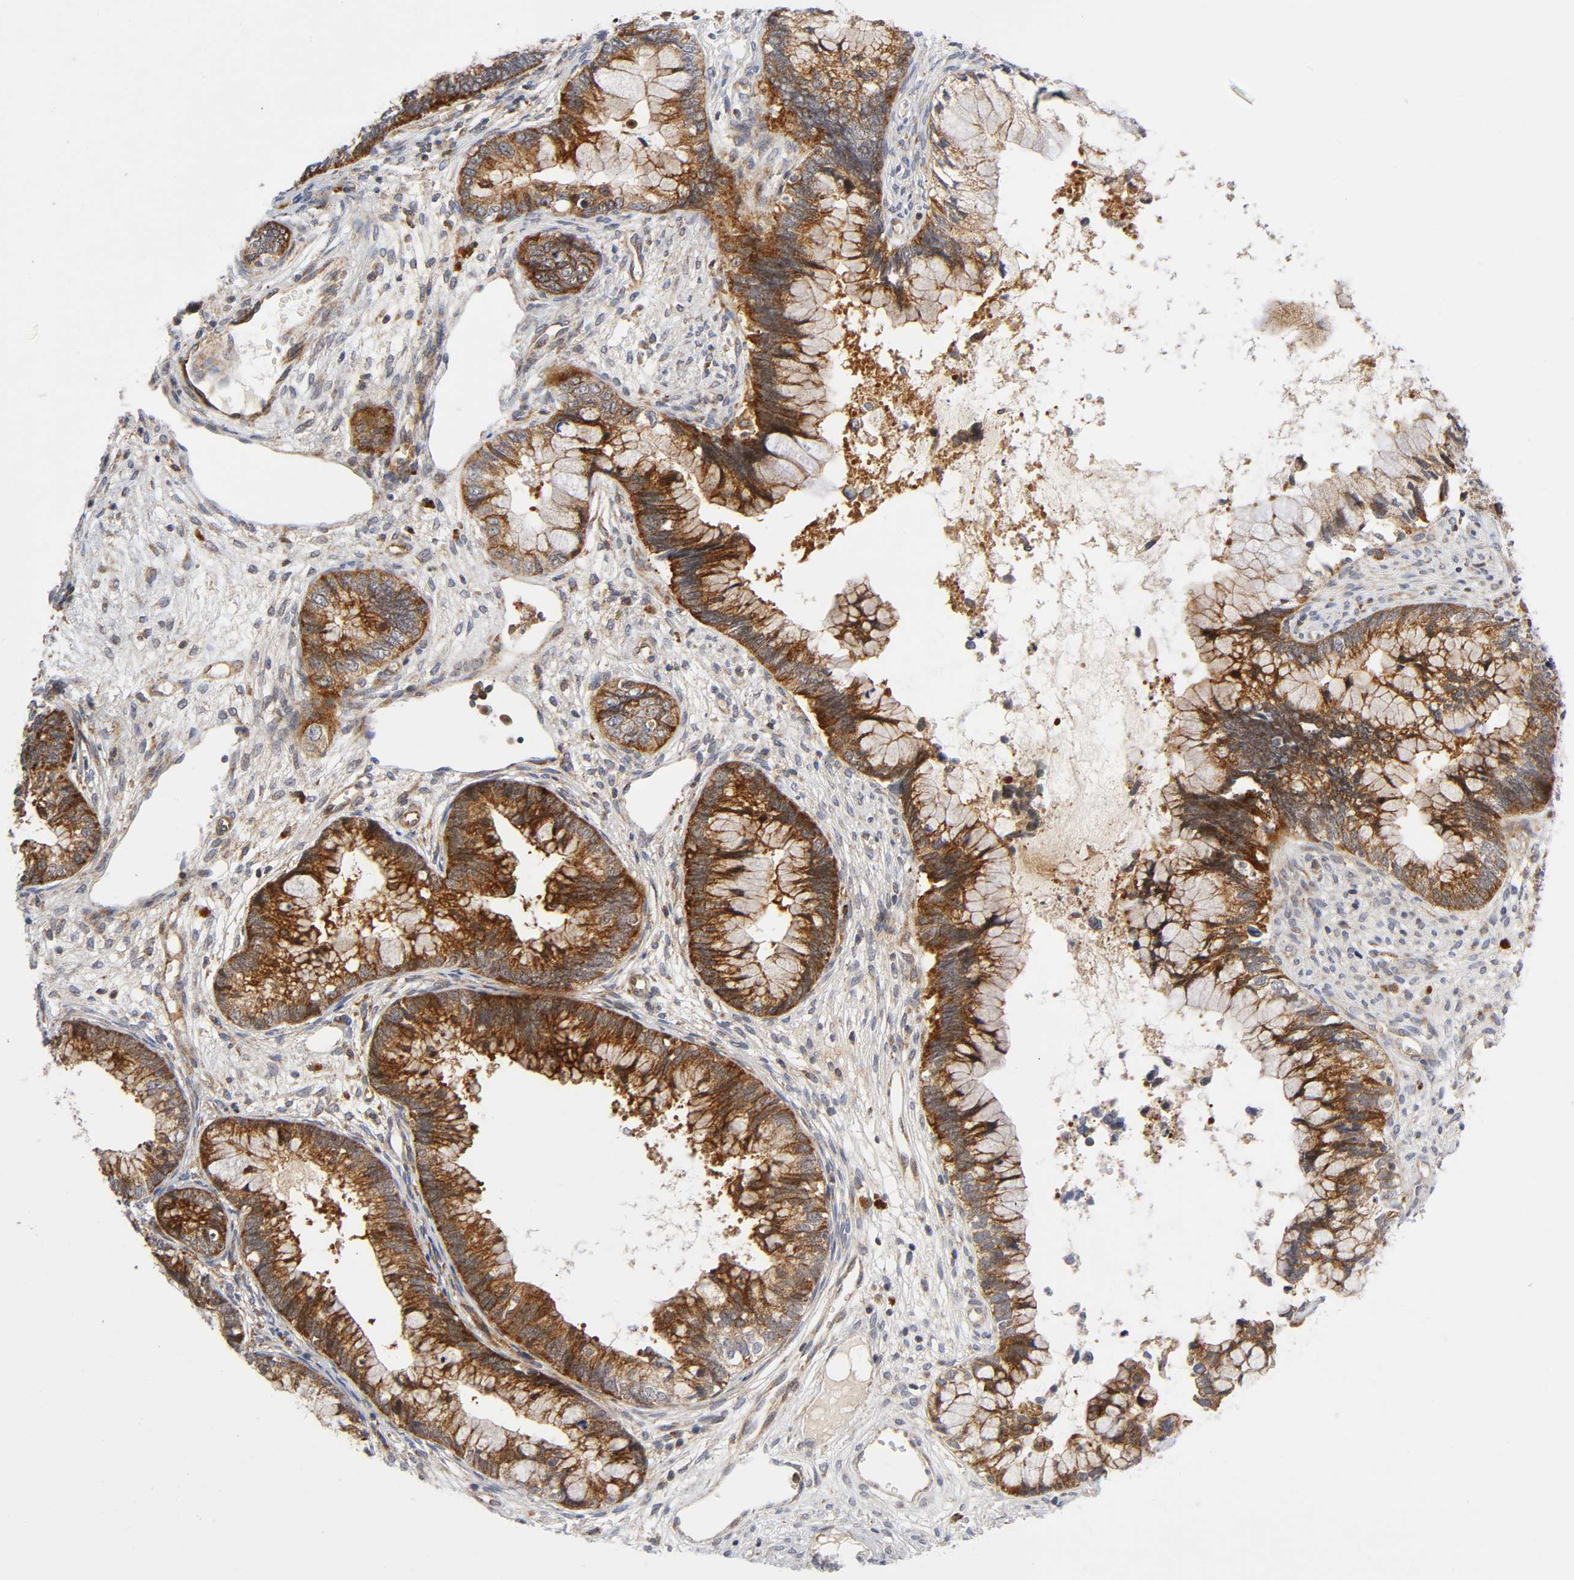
{"staining": {"intensity": "strong", "quantity": ">75%", "location": "cytoplasmic/membranous"}, "tissue": "cervical cancer", "cell_type": "Tumor cells", "image_type": "cancer", "snomed": [{"axis": "morphology", "description": "Adenocarcinoma, NOS"}, {"axis": "topography", "description": "Cervix"}], "caption": "Immunohistochemical staining of cervical cancer (adenocarcinoma) demonstrates high levels of strong cytoplasmic/membranous expression in about >75% of tumor cells.", "gene": "EIF5", "patient": {"sex": "female", "age": 44}}